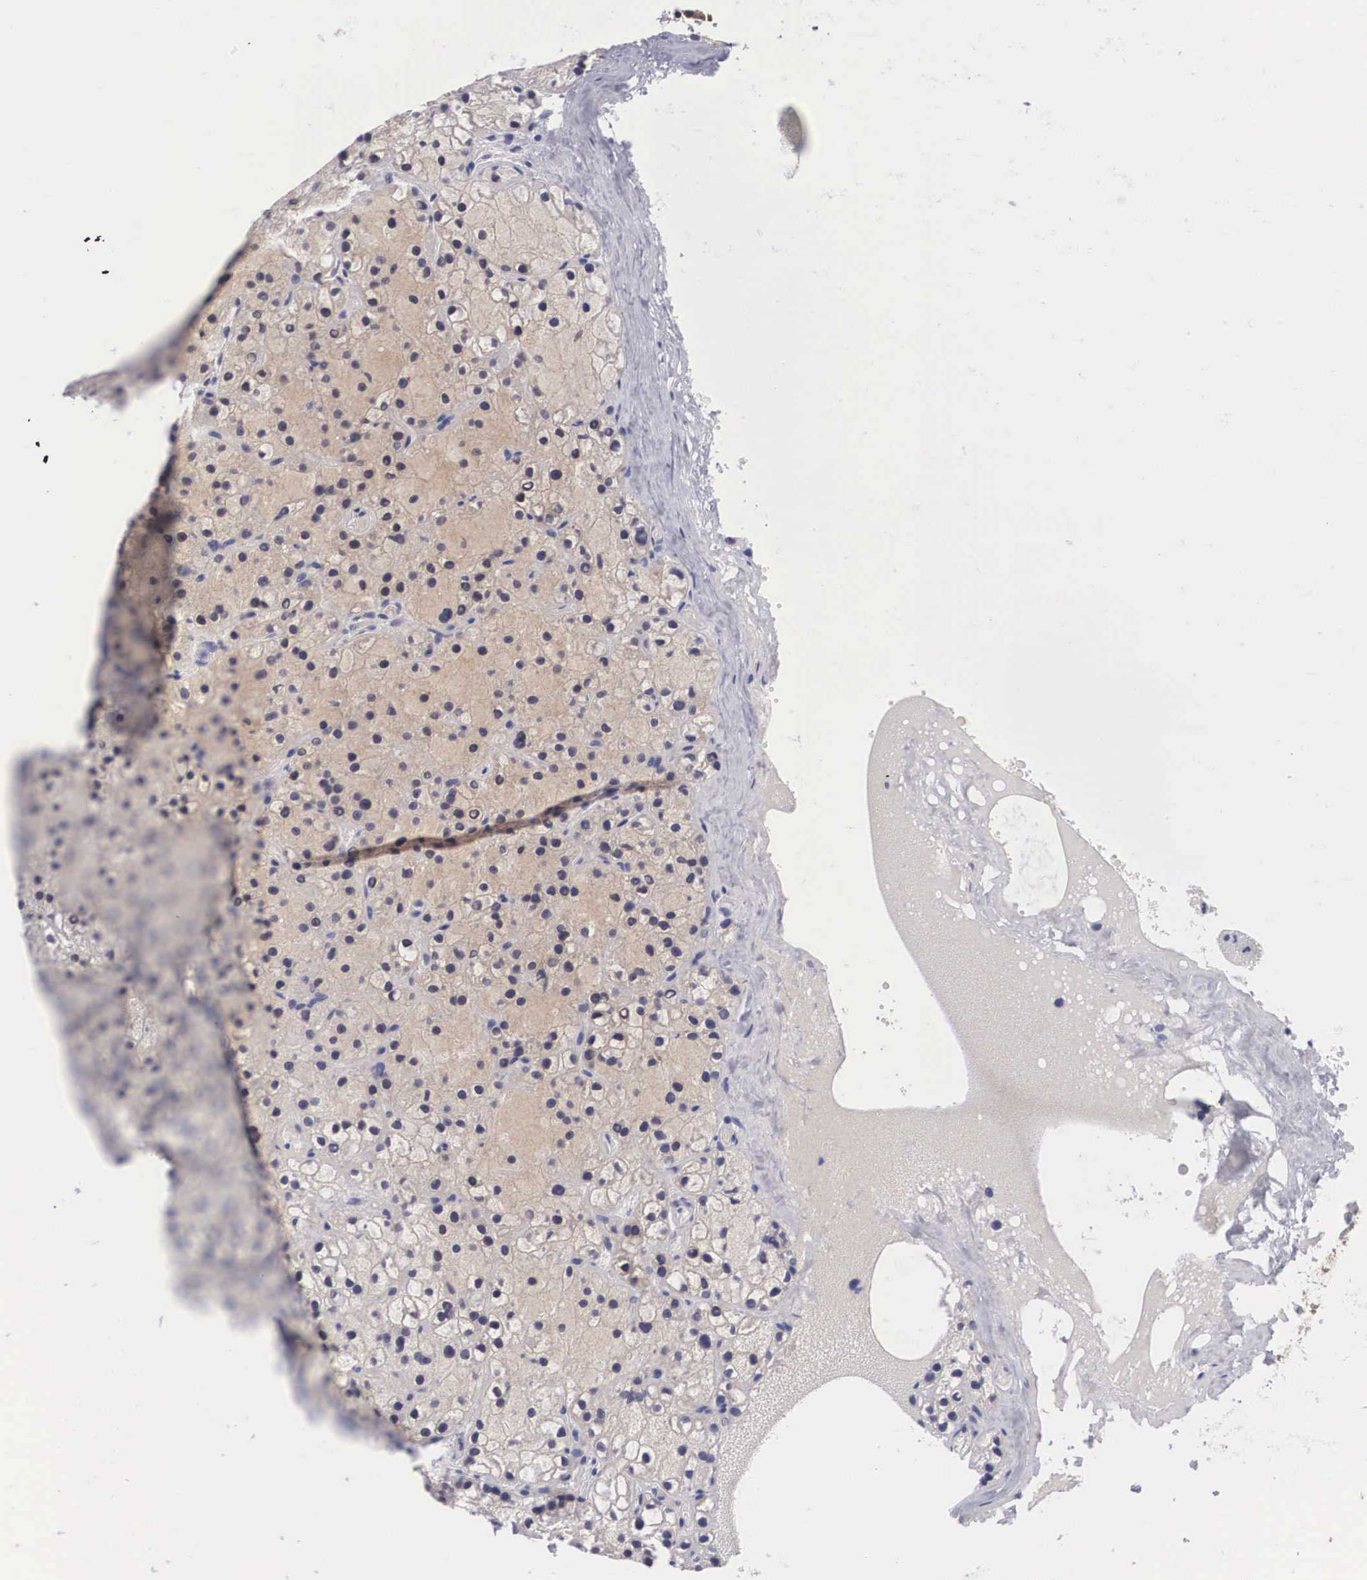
{"staining": {"intensity": "moderate", "quantity": "25%-75%", "location": "cytoplasmic/membranous"}, "tissue": "parathyroid gland", "cell_type": "Glandular cells", "image_type": "normal", "snomed": [{"axis": "morphology", "description": "Normal tissue, NOS"}, {"axis": "topography", "description": "Parathyroid gland"}], "caption": "Protein staining displays moderate cytoplasmic/membranous positivity in about 25%-75% of glandular cells in normal parathyroid gland.", "gene": "GRIPAP1", "patient": {"sex": "female", "age": 71}}